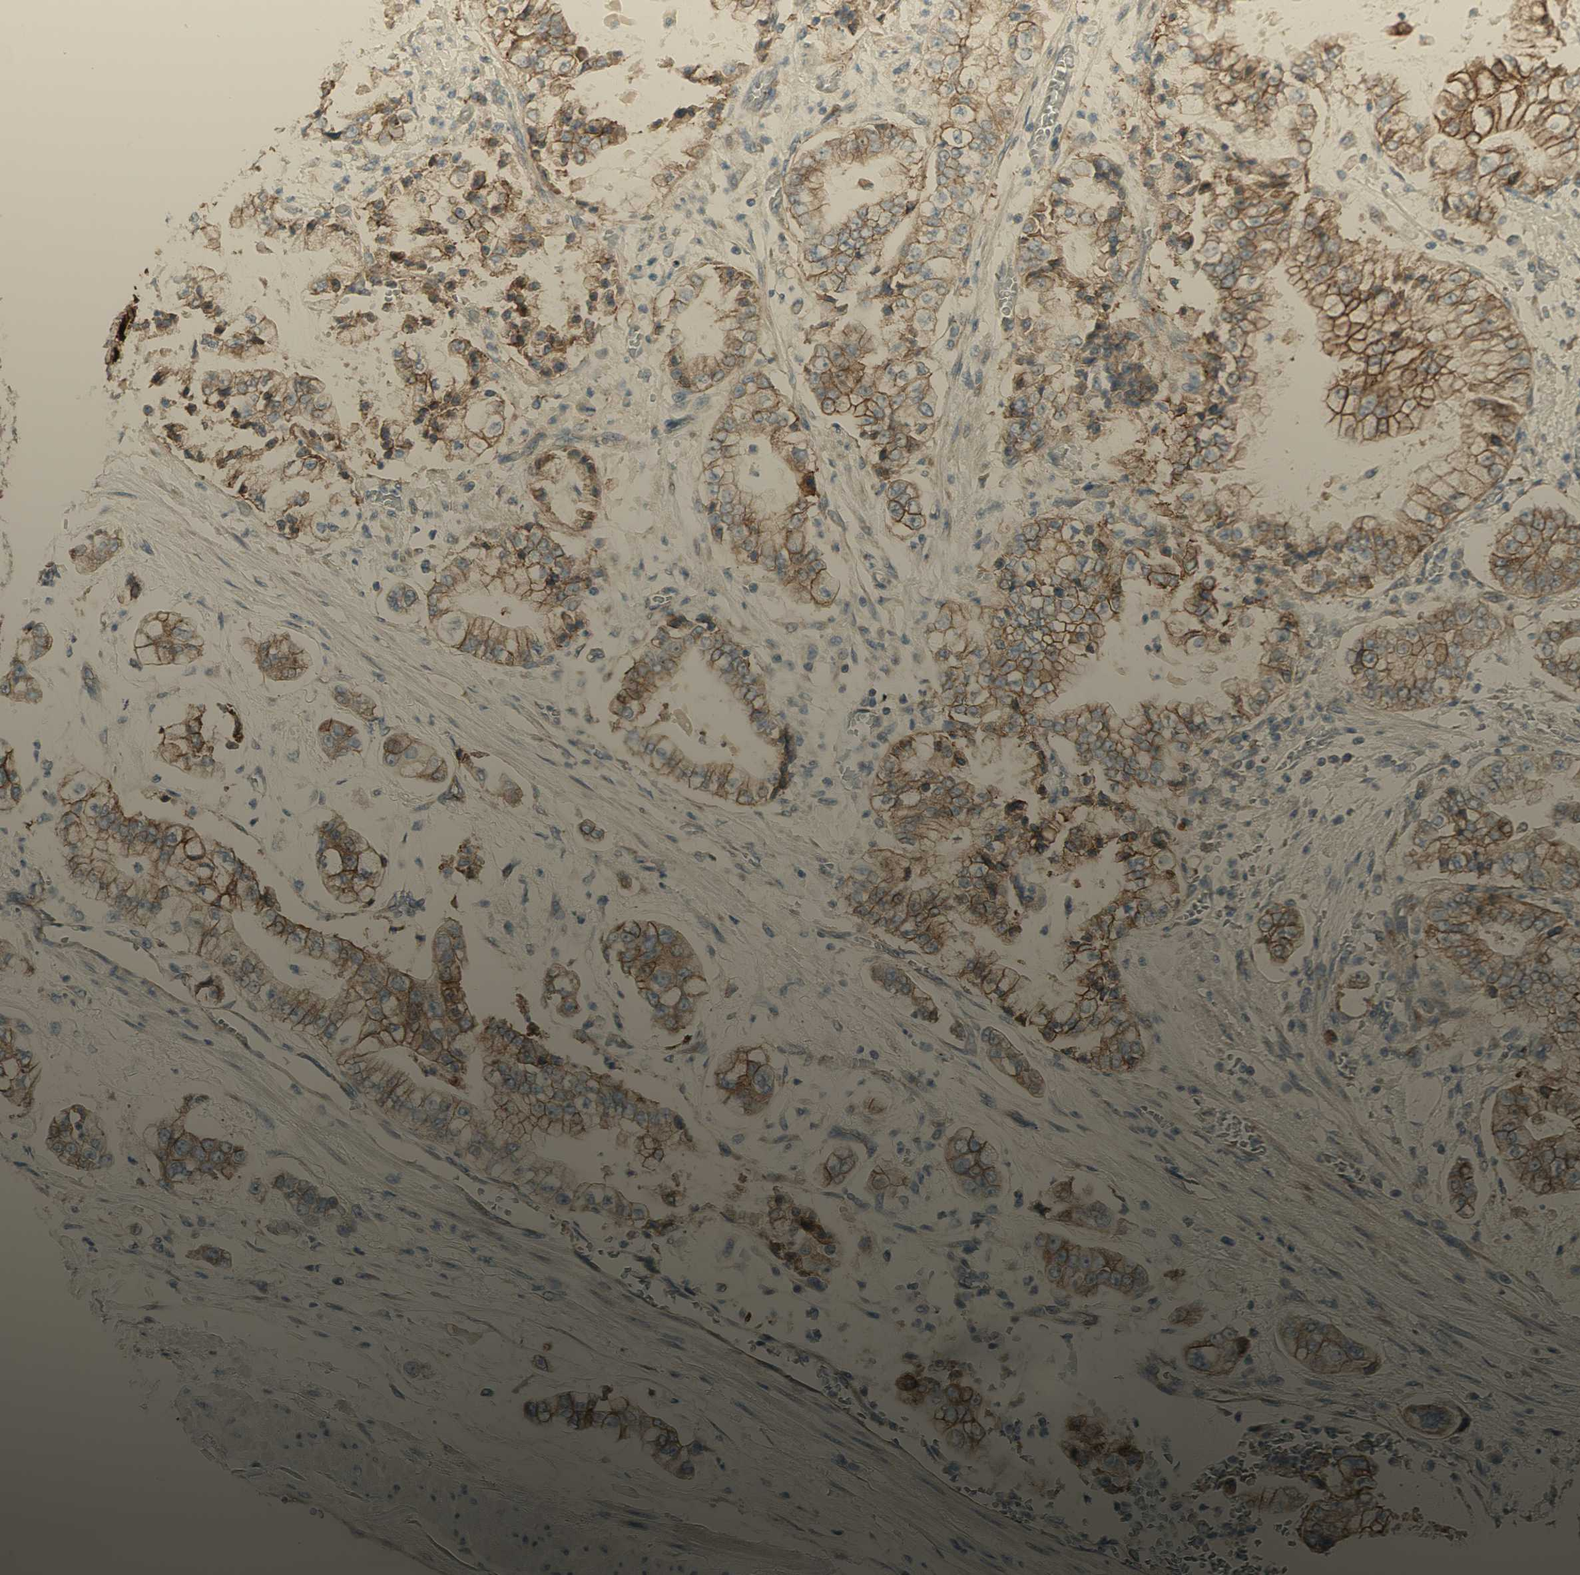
{"staining": {"intensity": "moderate", "quantity": ">75%", "location": "cytoplasmic/membranous"}, "tissue": "stomach cancer", "cell_type": "Tumor cells", "image_type": "cancer", "snomed": [{"axis": "morphology", "description": "Adenocarcinoma, NOS"}, {"axis": "topography", "description": "Stomach"}], "caption": "Approximately >75% of tumor cells in stomach adenocarcinoma reveal moderate cytoplasmic/membranous protein expression as visualized by brown immunohistochemical staining.", "gene": "RNF149", "patient": {"sex": "male", "age": 76}}